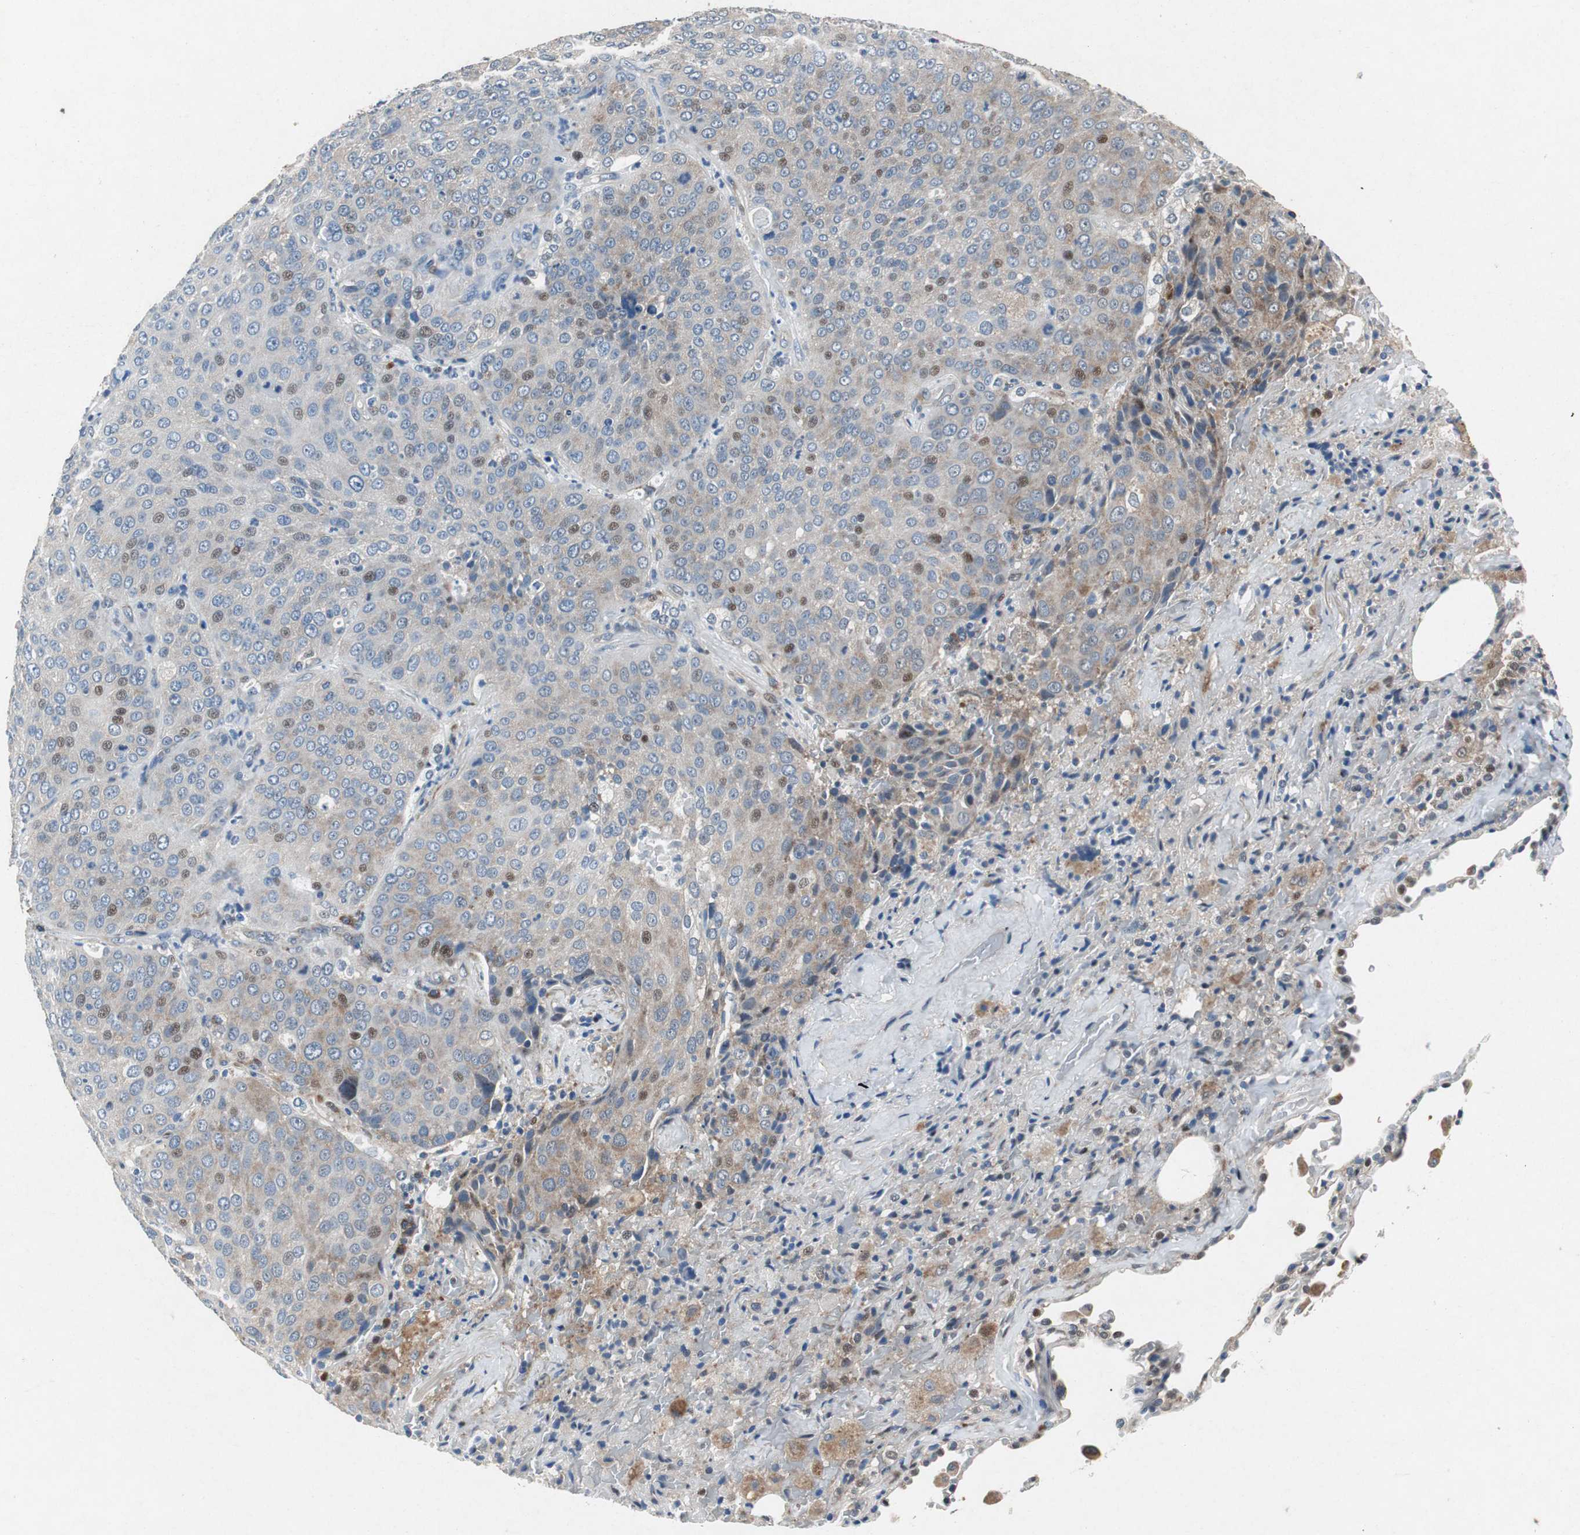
{"staining": {"intensity": "weak", "quantity": "25%-75%", "location": "cytoplasmic/membranous,nuclear"}, "tissue": "lung cancer", "cell_type": "Tumor cells", "image_type": "cancer", "snomed": [{"axis": "morphology", "description": "Squamous cell carcinoma, NOS"}, {"axis": "topography", "description": "Lung"}], "caption": "Squamous cell carcinoma (lung) stained with a protein marker shows weak staining in tumor cells.", "gene": "RPL35", "patient": {"sex": "male", "age": 54}}